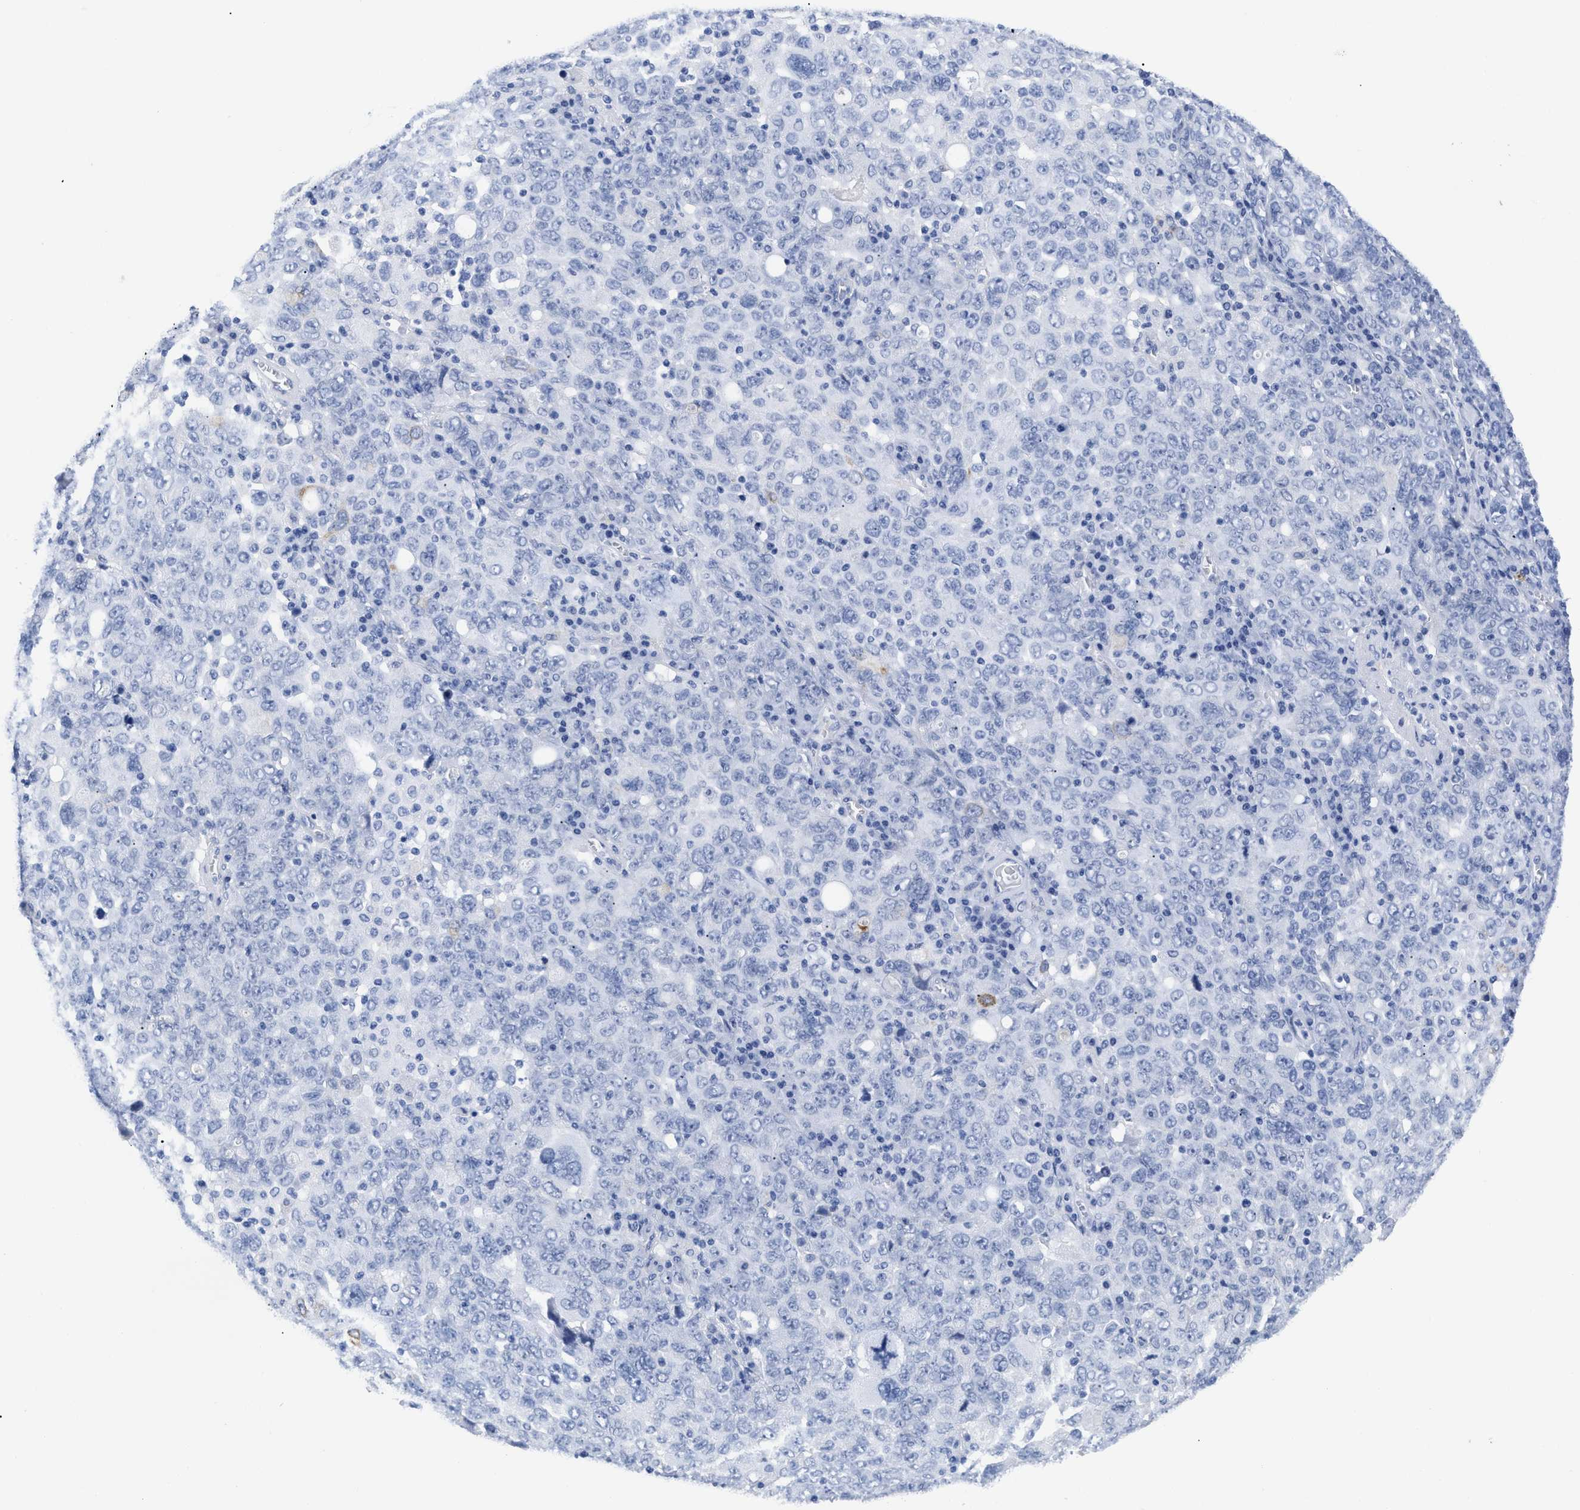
{"staining": {"intensity": "strong", "quantity": "<25%", "location": "cytoplasmic/membranous"}, "tissue": "ovarian cancer", "cell_type": "Tumor cells", "image_type": "cancer", "snomed": [{"axis": "morphology", "description": "Carcinoma, endometroid"}, {"axis": "topography", "description": "Ovary"}], "caption": "Immunohistochemistry (IHC) staining of ovarian cancer (endometroid carcinoma), which exhibits medium levels of strong cytoplasmic/membranous staining in about <25% of tumor cells indicating strong cytoplasmic/membranous protein positivity. The staining was performed using DAB (3,3'-diaminobenzidine) (brown) for protein detection and nuclei were counterstained in hematoxylin (blue).", "gene": "DUSP26", "patient": {"sex": "female", "age": 62}}